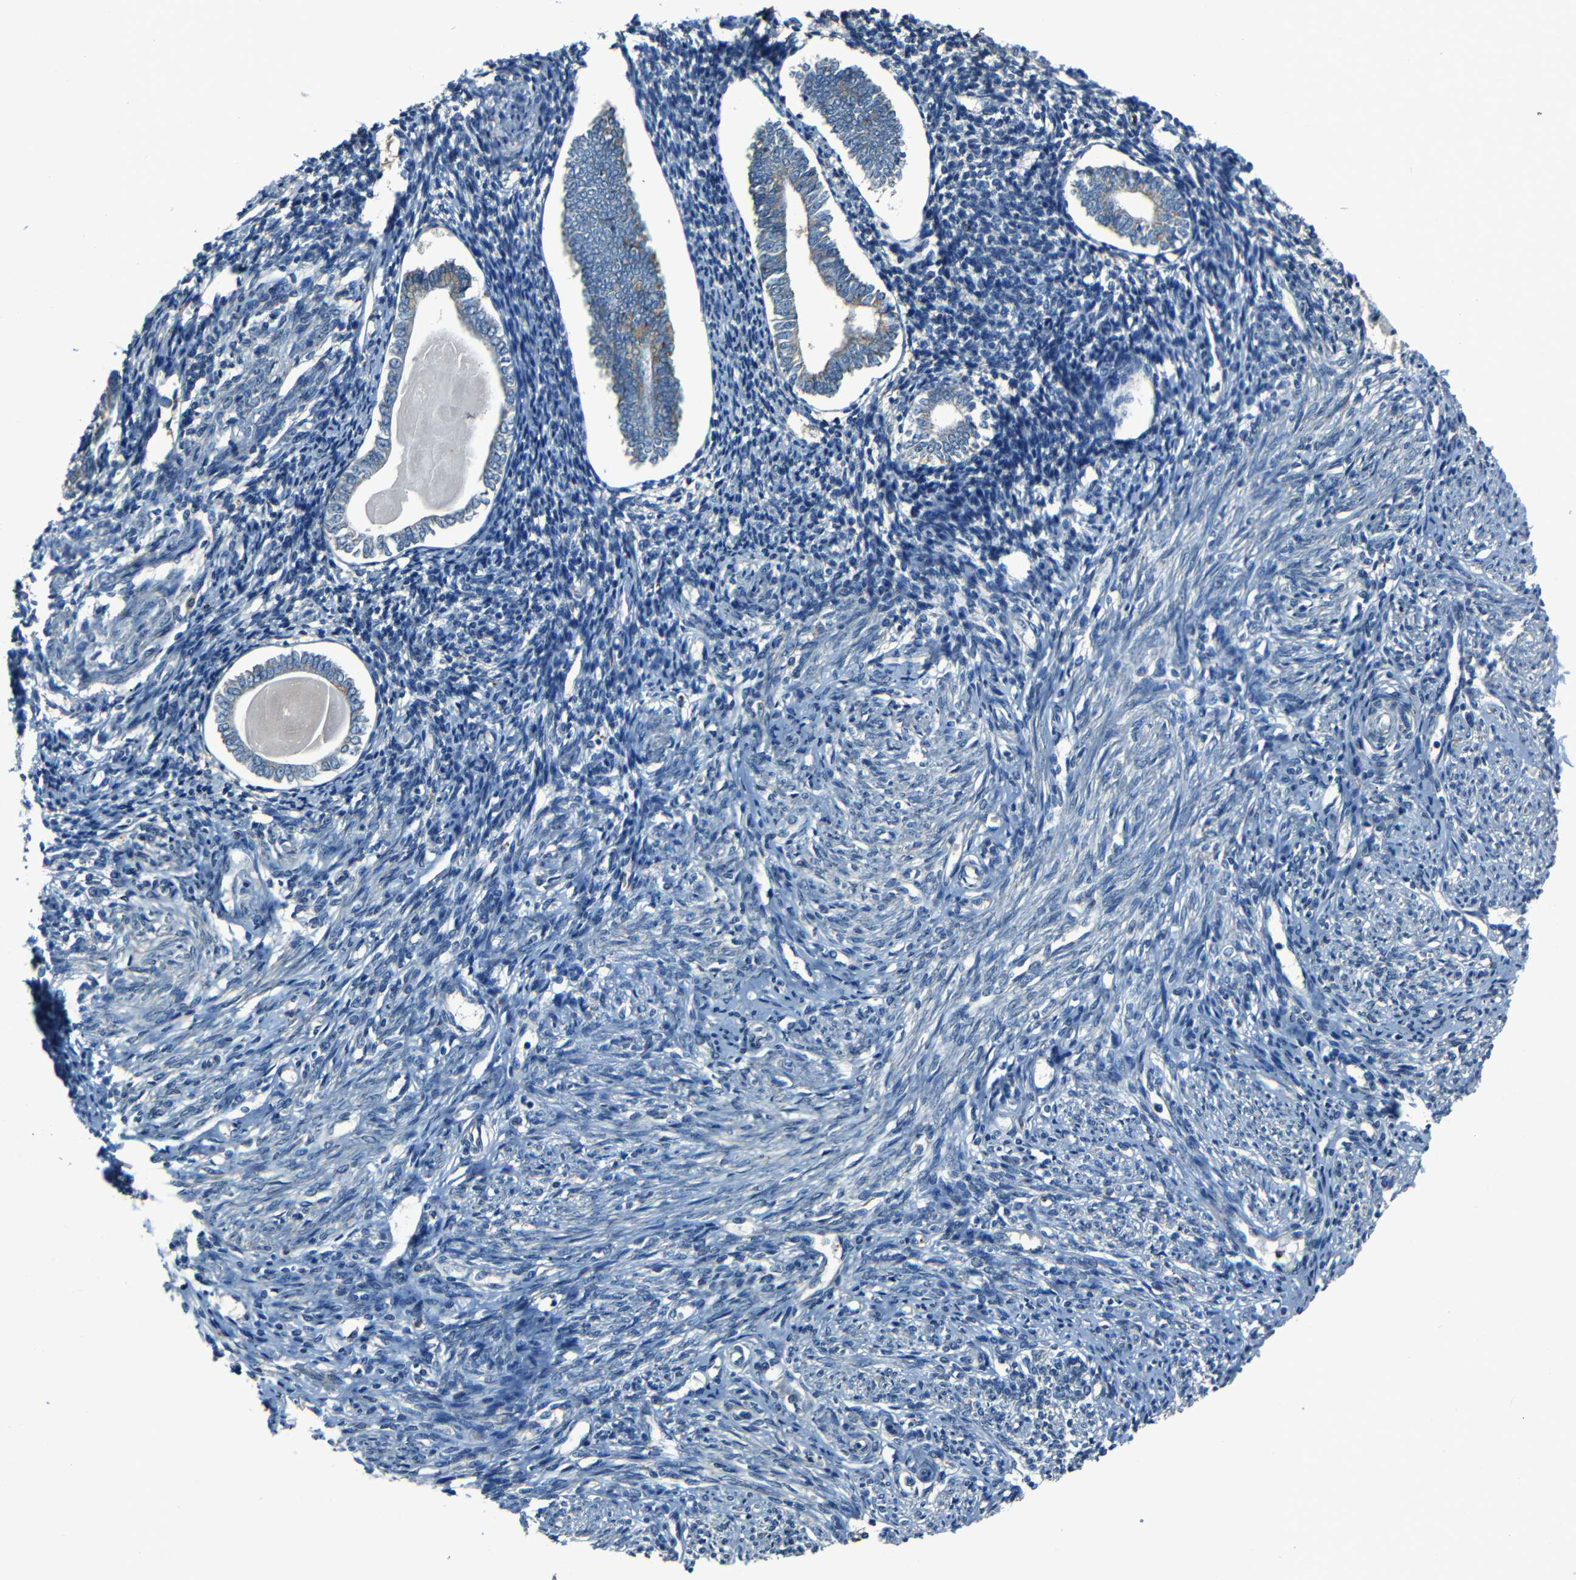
{"staining": {"intensity": "negative", "quantity": "none", "location": "none"}, "tissue": "endometrium", "cell_type": "Cells in endometrial stroma", "image_type": "normal", "snomed": [{"axis": "morphology", "description": "Normal tissue, NOS"}, {"axis": "topography", "description": "Endometrium"}], "caption": "High magnification brightfield microscopy of normal endometrium stained with DAB (3,3'-diaminobenzidine) (brown) and counterstained with hematoxylin (blue): cells in endometrial stroma show no significant staining. (IHC, brightfield microscopy, high magnification).", "gene": "SLA", "patient": {"sex": "female", "age": 71}}